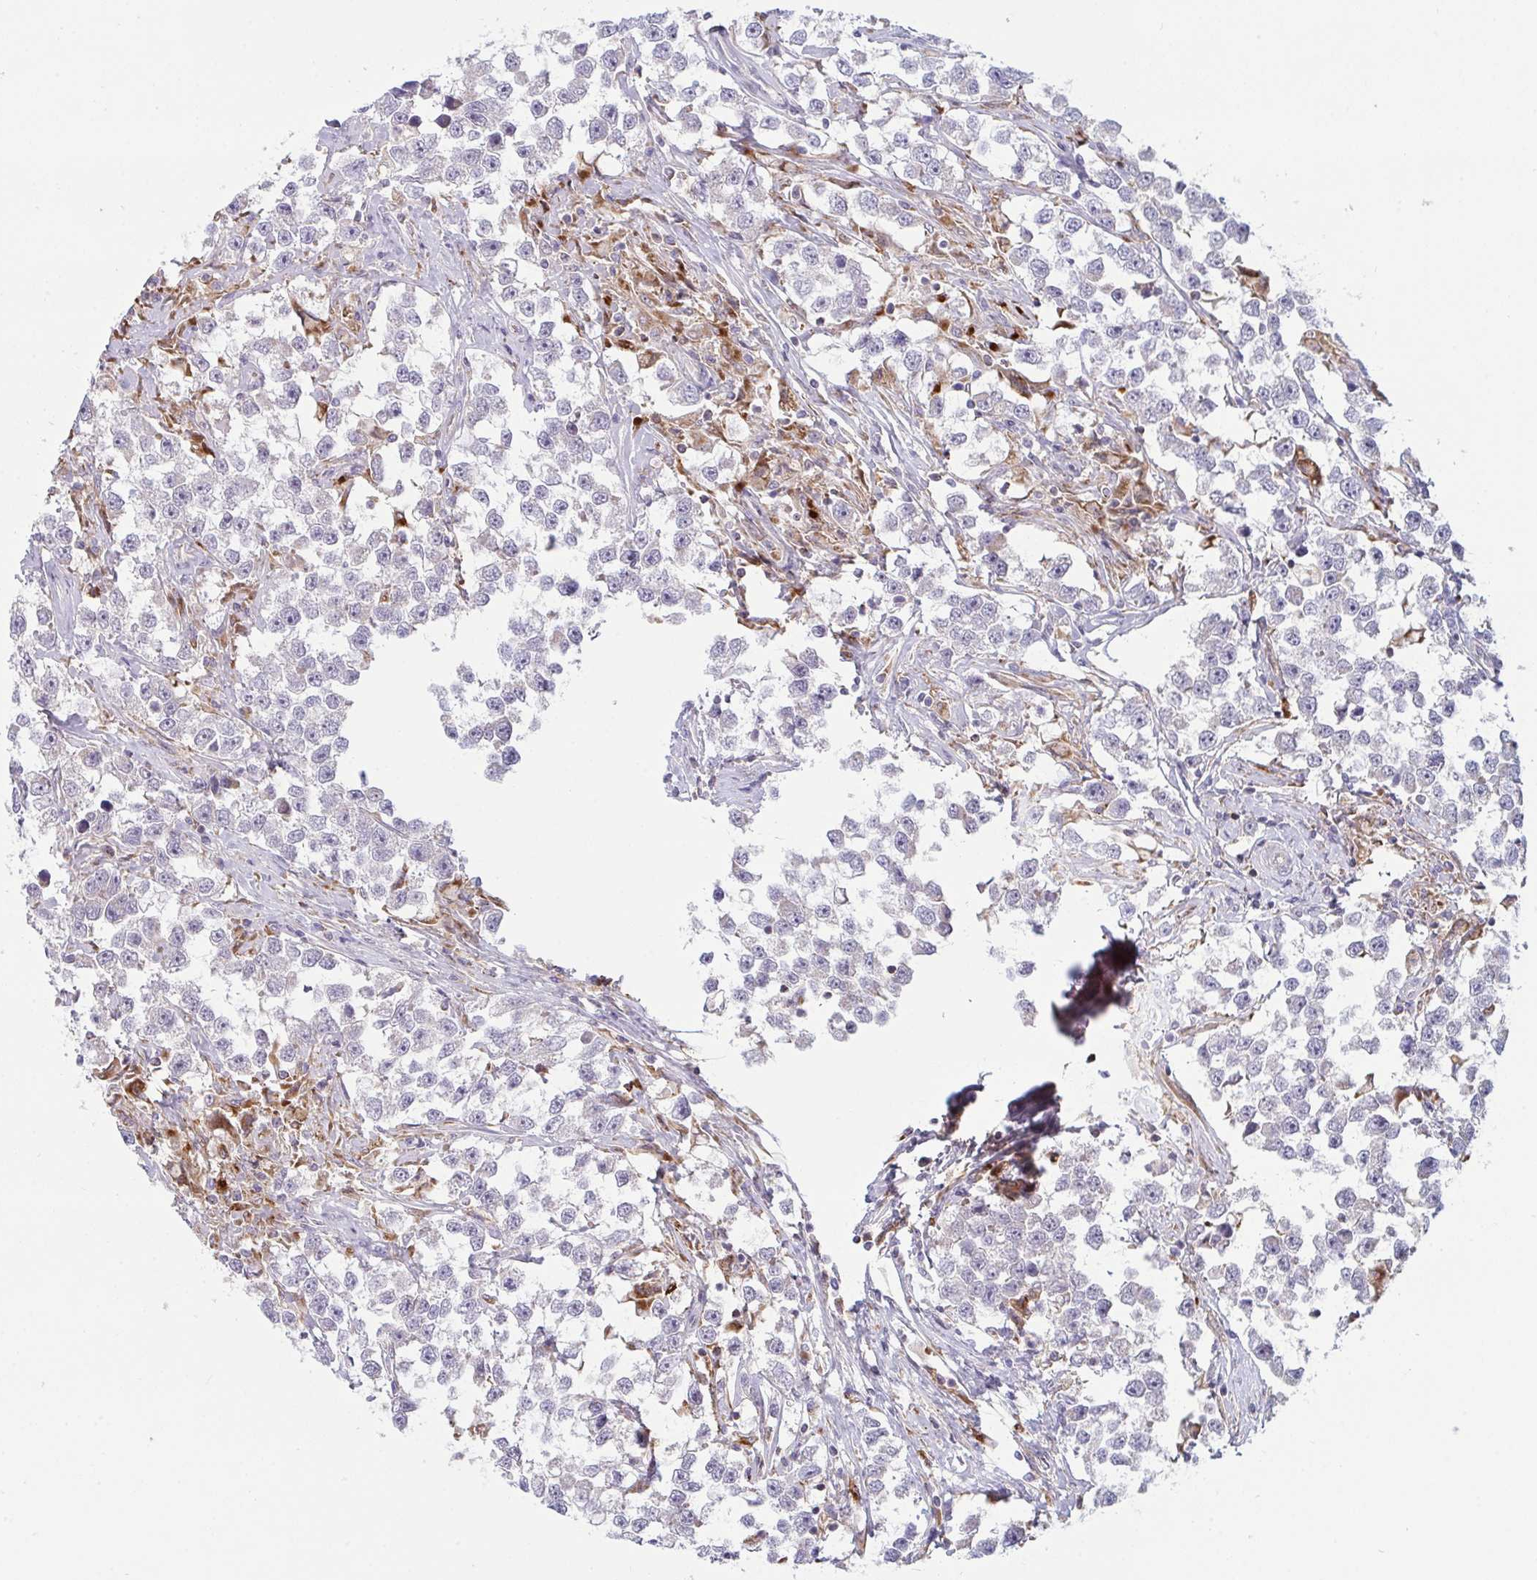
{"staining": {"intensity": "negative", "quantity": "none", "location": "none"}, "tissue": "testis cancer", "cell_type": "Tumor cells", "image_type": "cancer", "snomed": [{"axis": "morphology", "description": "Seminoma, NOS"}, {"axis": "topography", "description": "Testis"}], "caption": "An IHC photomicrograph of seminoma (testis) is shown. There is no staining in tumor cells of seminoma (testis).", "gene": "XAF1", "patient": {"sex": "male", "age": 46}}